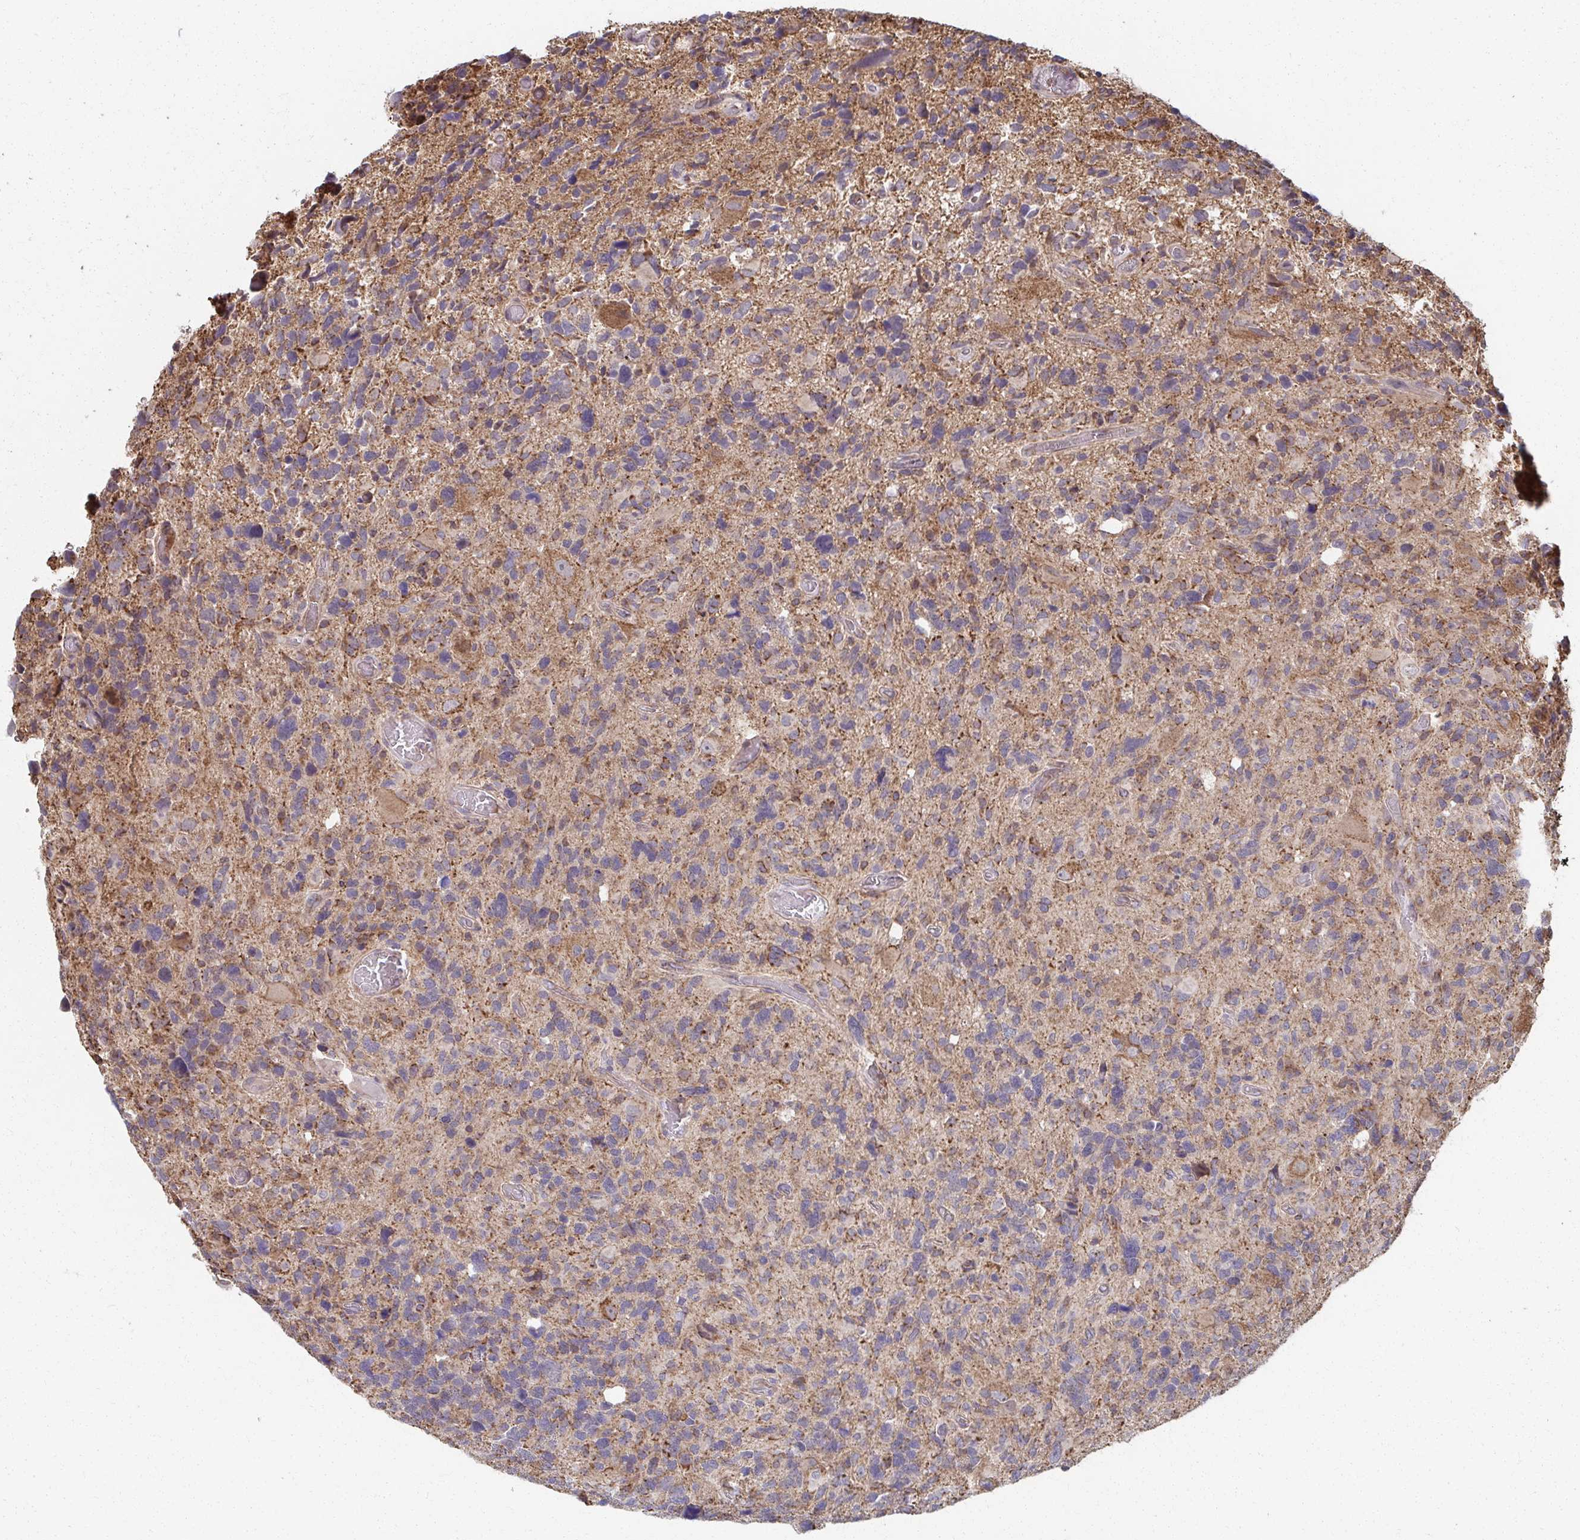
{"staining": {"intensity": "negative", "quantity": "none", "location": "none"}, "tissue": "glioma", "cell_type": "Tumor cells", "image_type": "cancer", "snomed": [{"axis": "morphology", "description": "Glioma, malignant, High grade"}, {"axis": "topography", "description": "Brain"}], "caption": "This is an IHC photomicrograph of high-grade glioma (malignant). There is no positivity in tumor cells.", "gene": "KLHL34", "patient": {"sex": "male", "age": 49}}